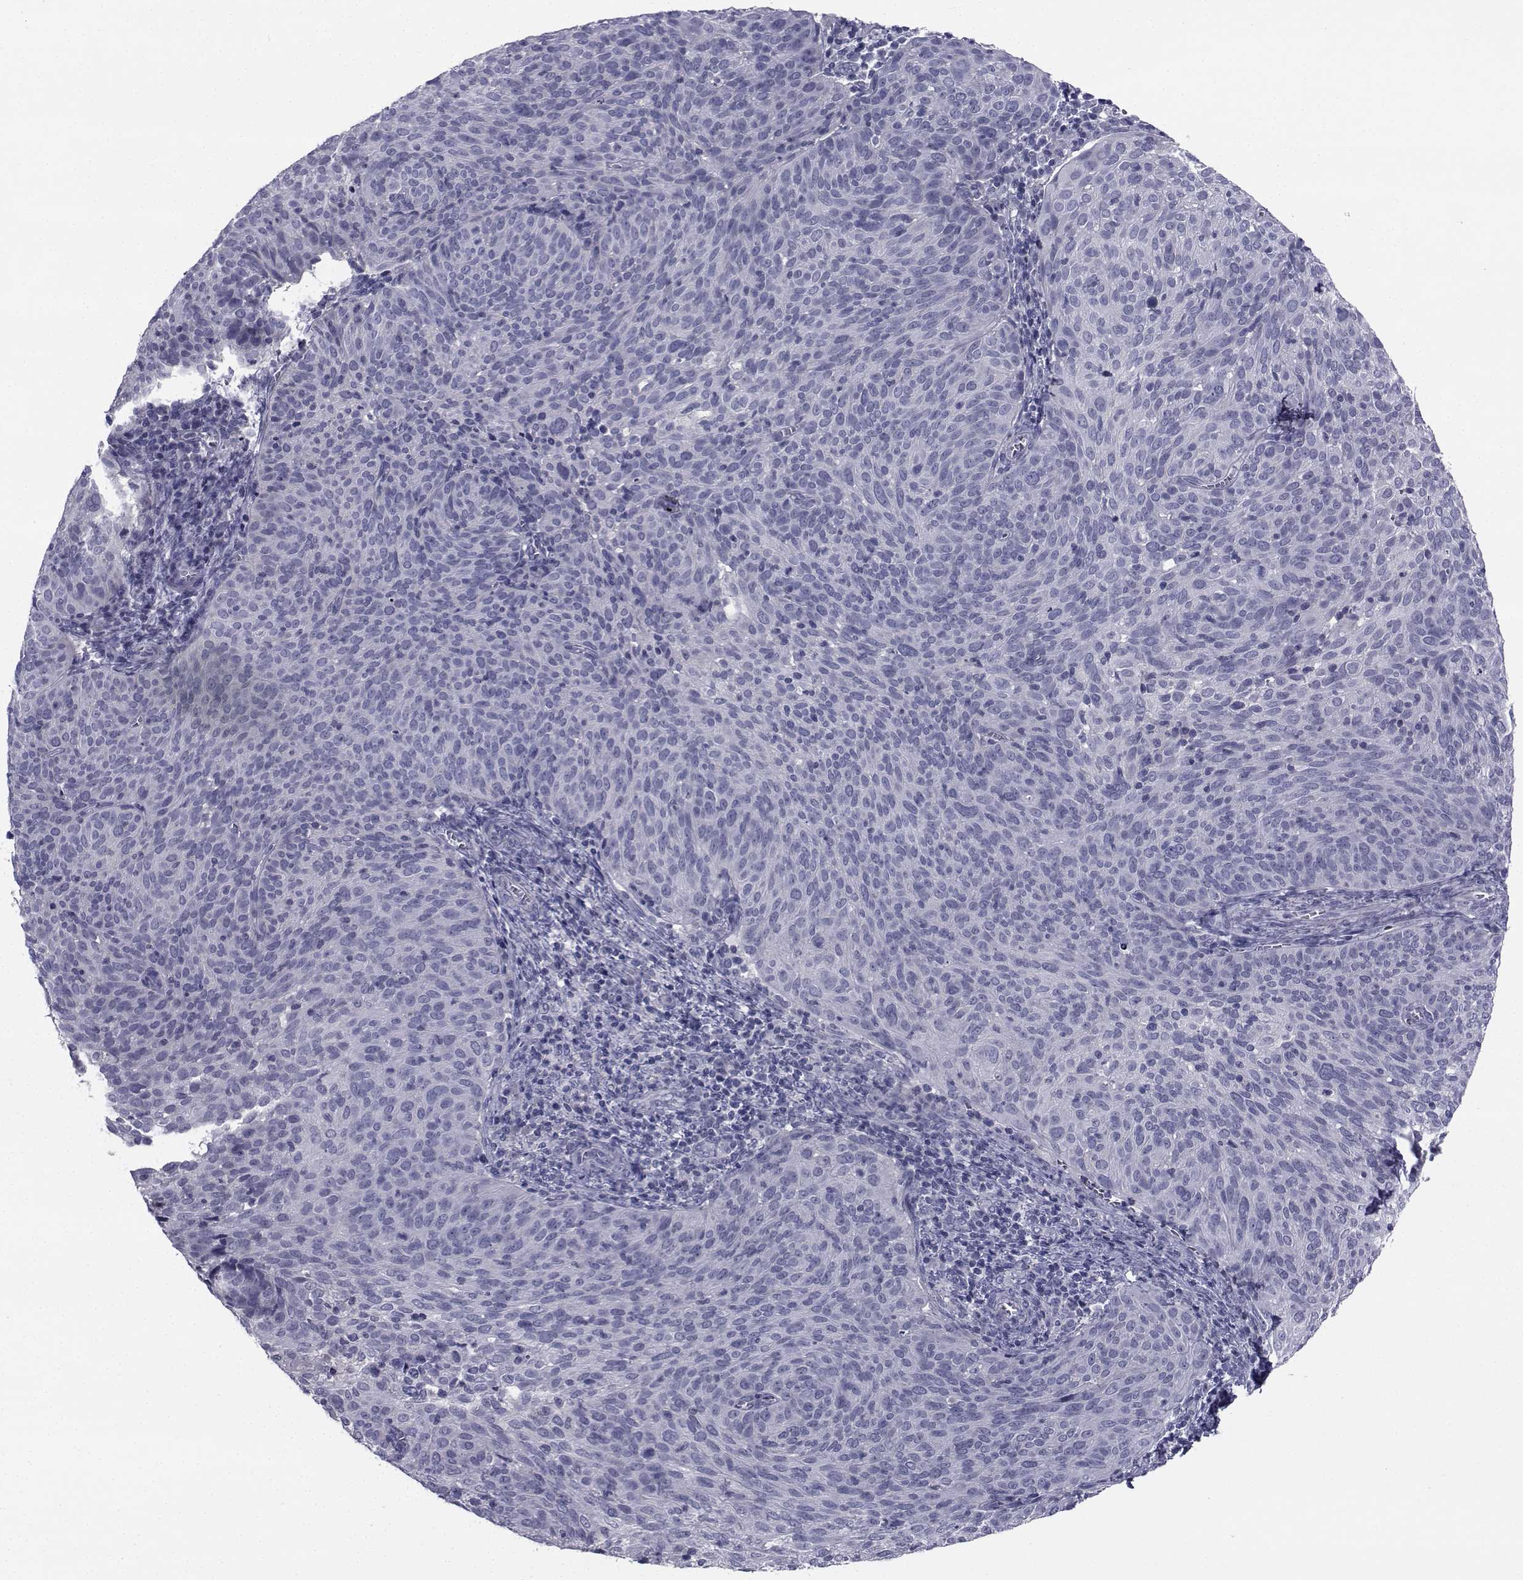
{"staining": {"intensity": "negative", "quantity": "none", "location": "none"}, "tissue": "cervical cancer", "cell_type": "Tumor cells", "image_type": "cancer", "snomed": [{"axis": "morphology", "description": "Squamous cell carcinoma, NOS"}, {"axis": "topography", "description": "Cervix"}], "caption": "The photomicrograph reveals no staining of tumor cells in cervical squamous cell carcinoma. (Immunohistochemistry, brightfield microscopy, high magnification).", "gene": "CHRNA1", "patient": {"sex": "female", "age": 39}}